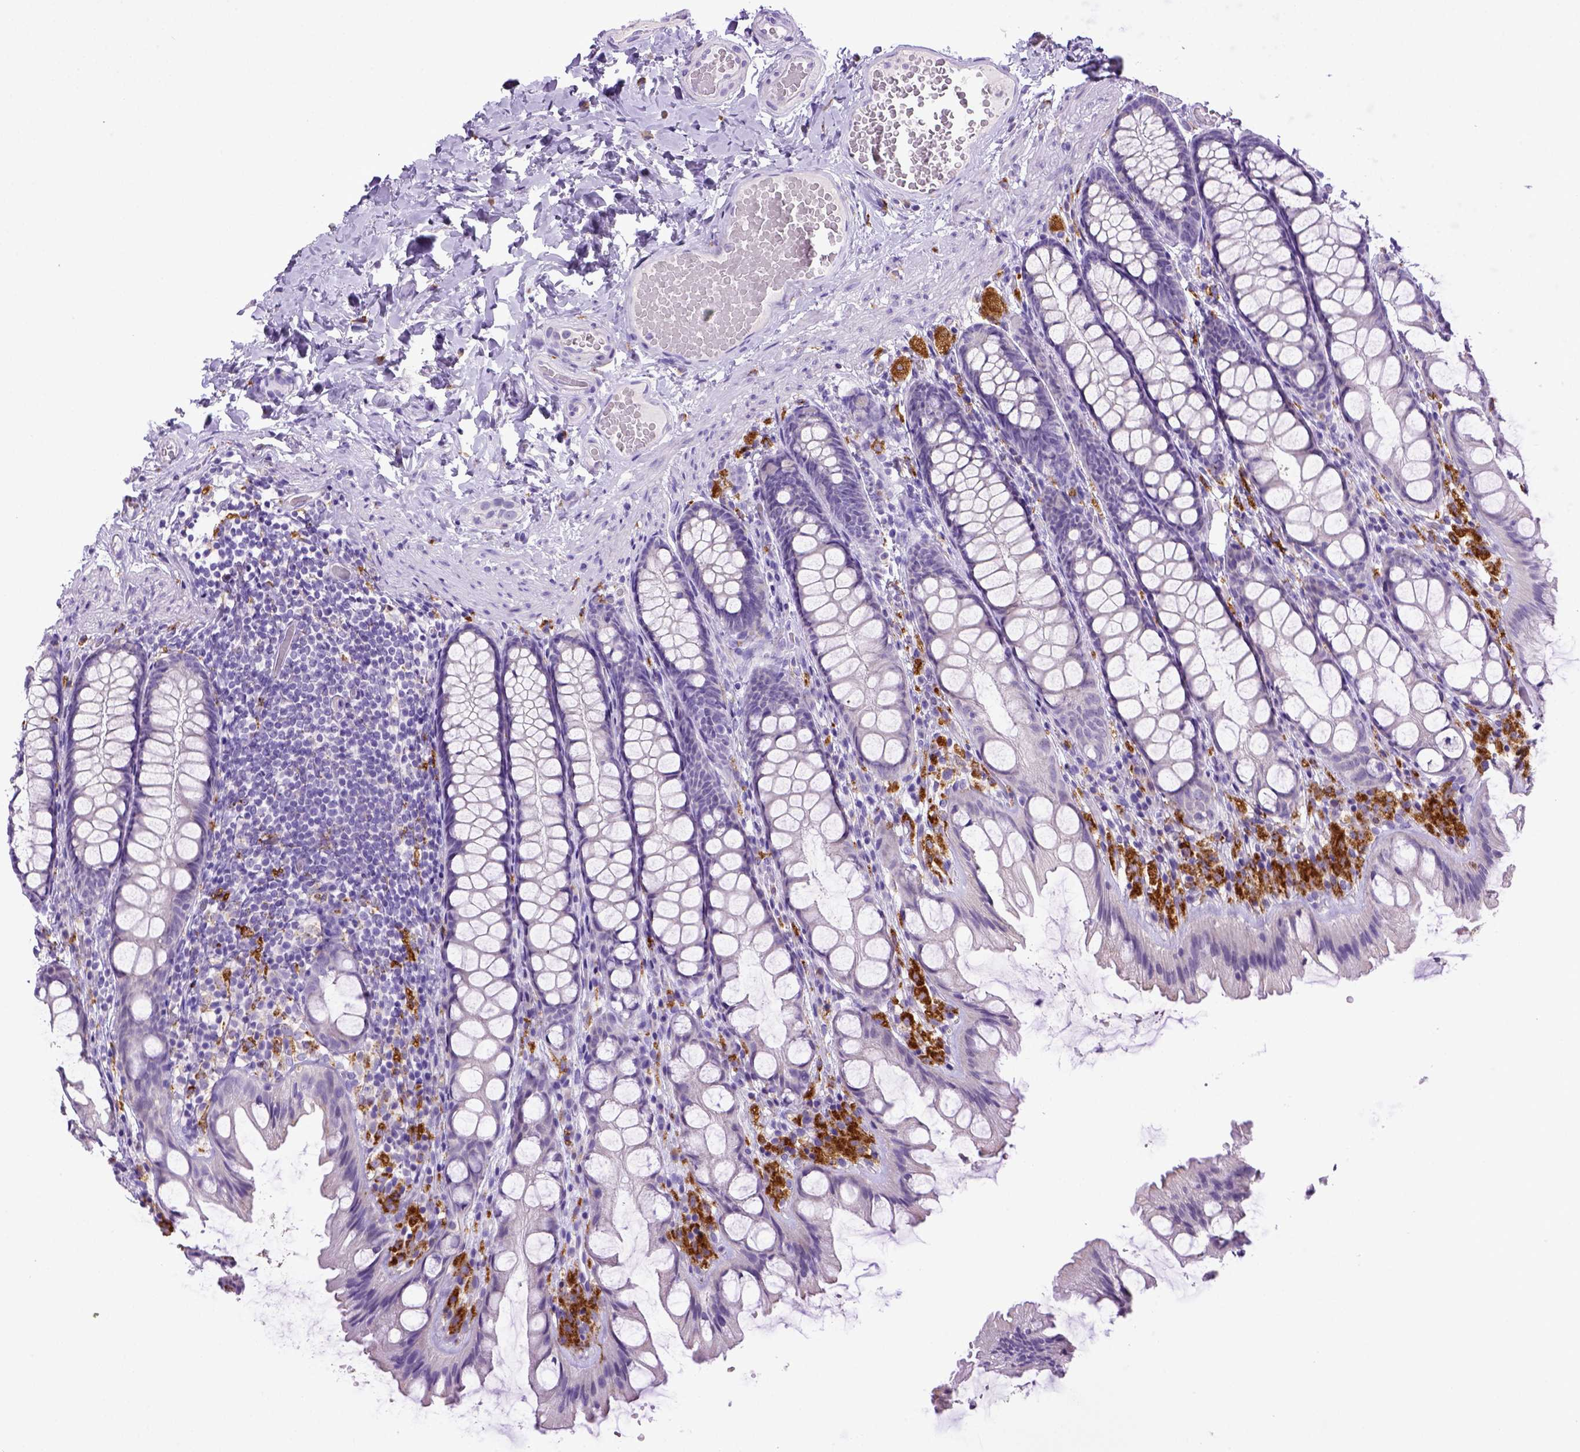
{"staining": {"intensity": "negative", "quantity": "none", "location": "none"}, "tissue": "colon", "cell_type": "Endothelial cells", "image_type": "normal", "snomed": [{"axis": "morphology", "description": "Normal tissue, NOS"}, {"axis": "topography", "description": "Colon"}], "caption": "Immunohistochemical staining of unremarkable human colon exhibits no significant positivity in endothelial cells. Brightfield microscopy of immunohistochemistry (IHC) stained with DAB (brown) and hematoxylin (blue), captured at high magnification.", "gene": "CD68", "patient": {"sex": "male", "age": 47}}